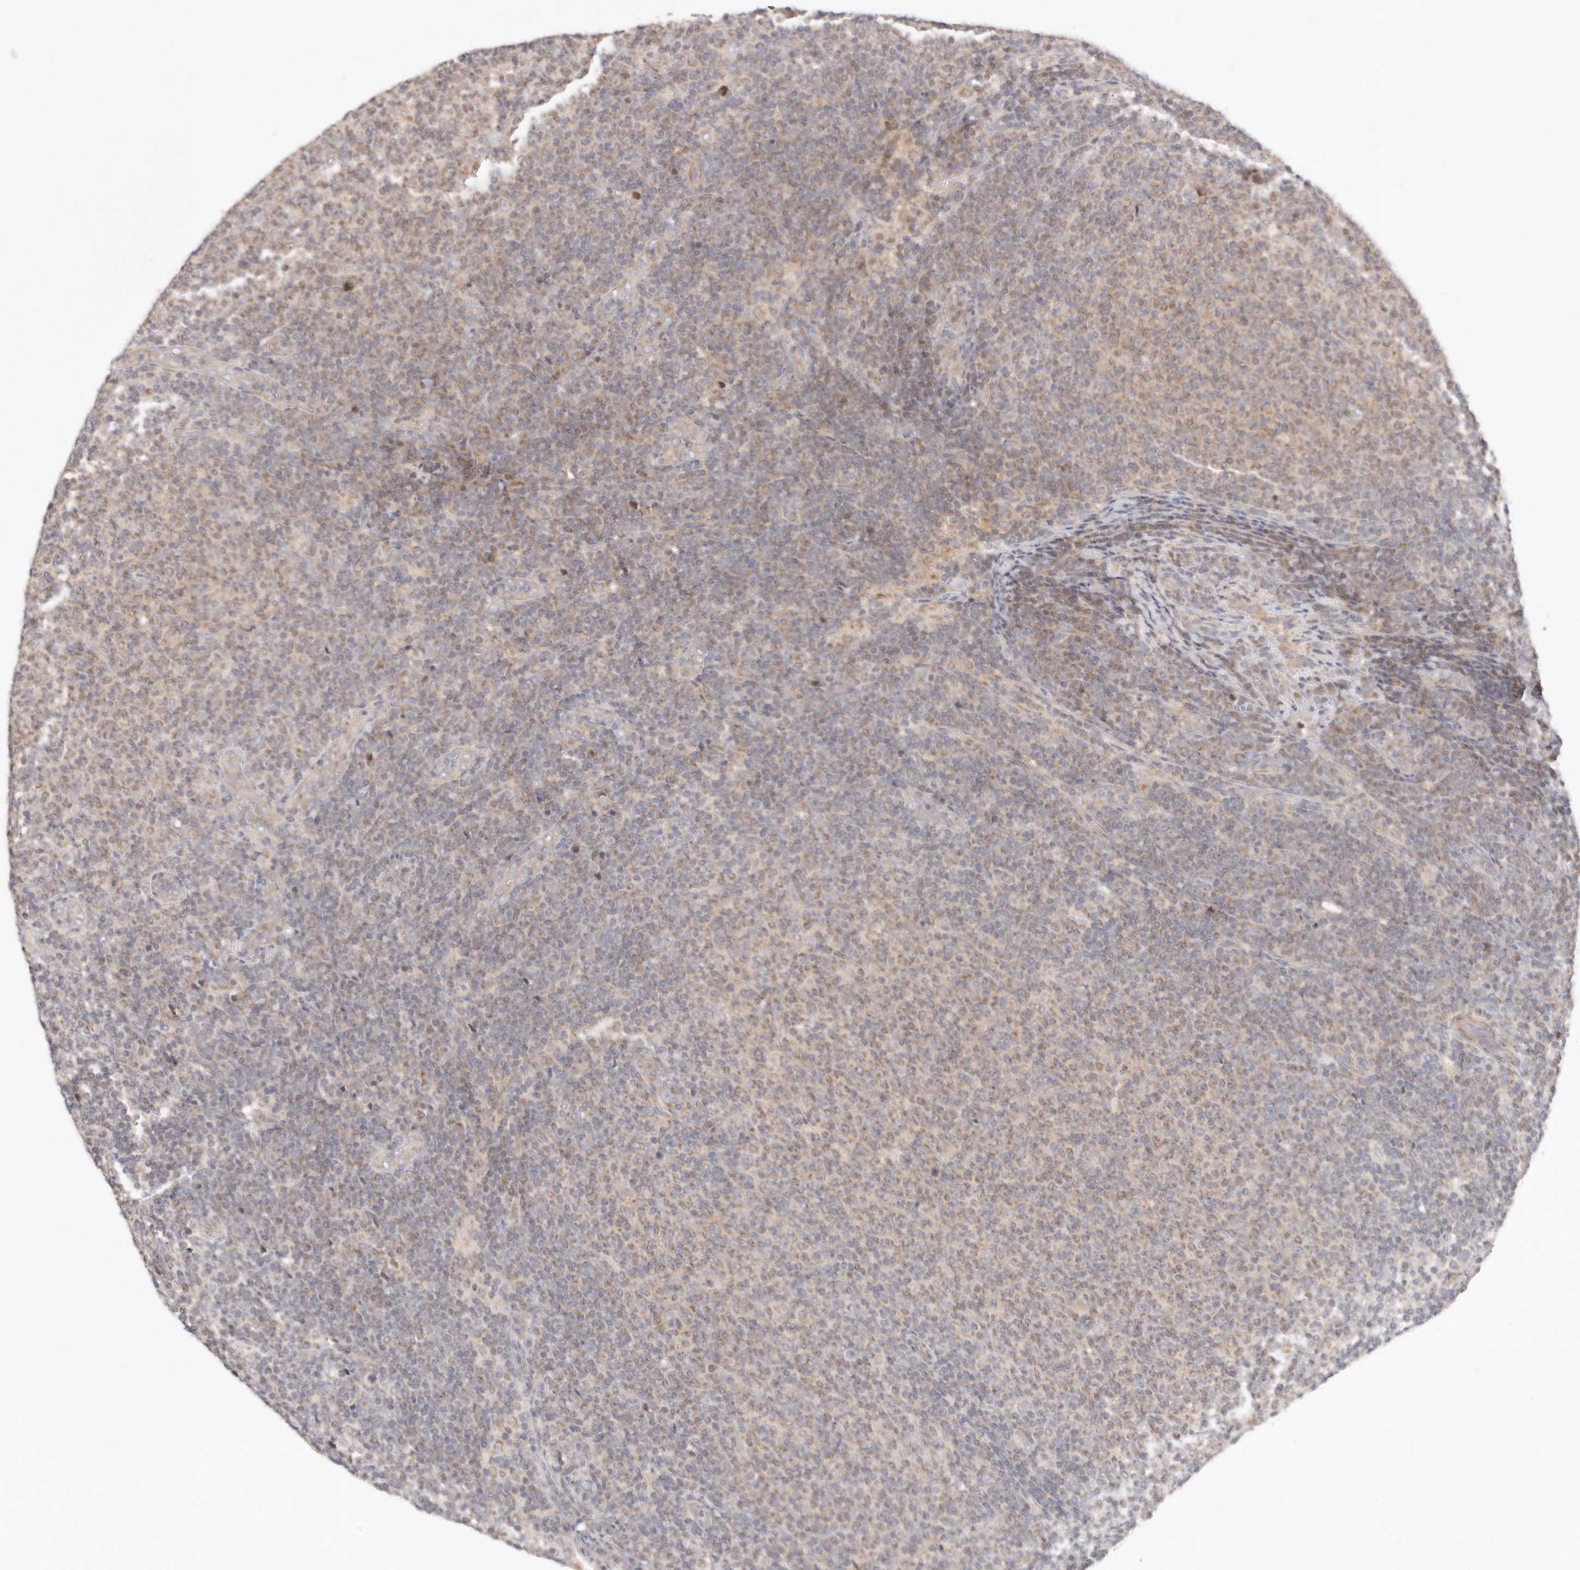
{"staining": {"intensity": "weak", "quantity": "<25%", "location": "cytoplasmic/membranous"}, "tissue": "lymphoma", "cell_type": "Tumor cells", "image_type": "cancer", "snomed": [{"axis": "morphology", "description": "Malignant lymphoma, non-Hodgkin's type, Low grade"}, {"axis": "topography", "description": "Lymph node"}], "caption": "Photomicrograph shows no significant protein positivity in tumor cells of malignant lymphoma, non-Hodgkin's type (low-grade).", "gene": "KCMF1", "patient": {"sex": "male", "age": 66}}